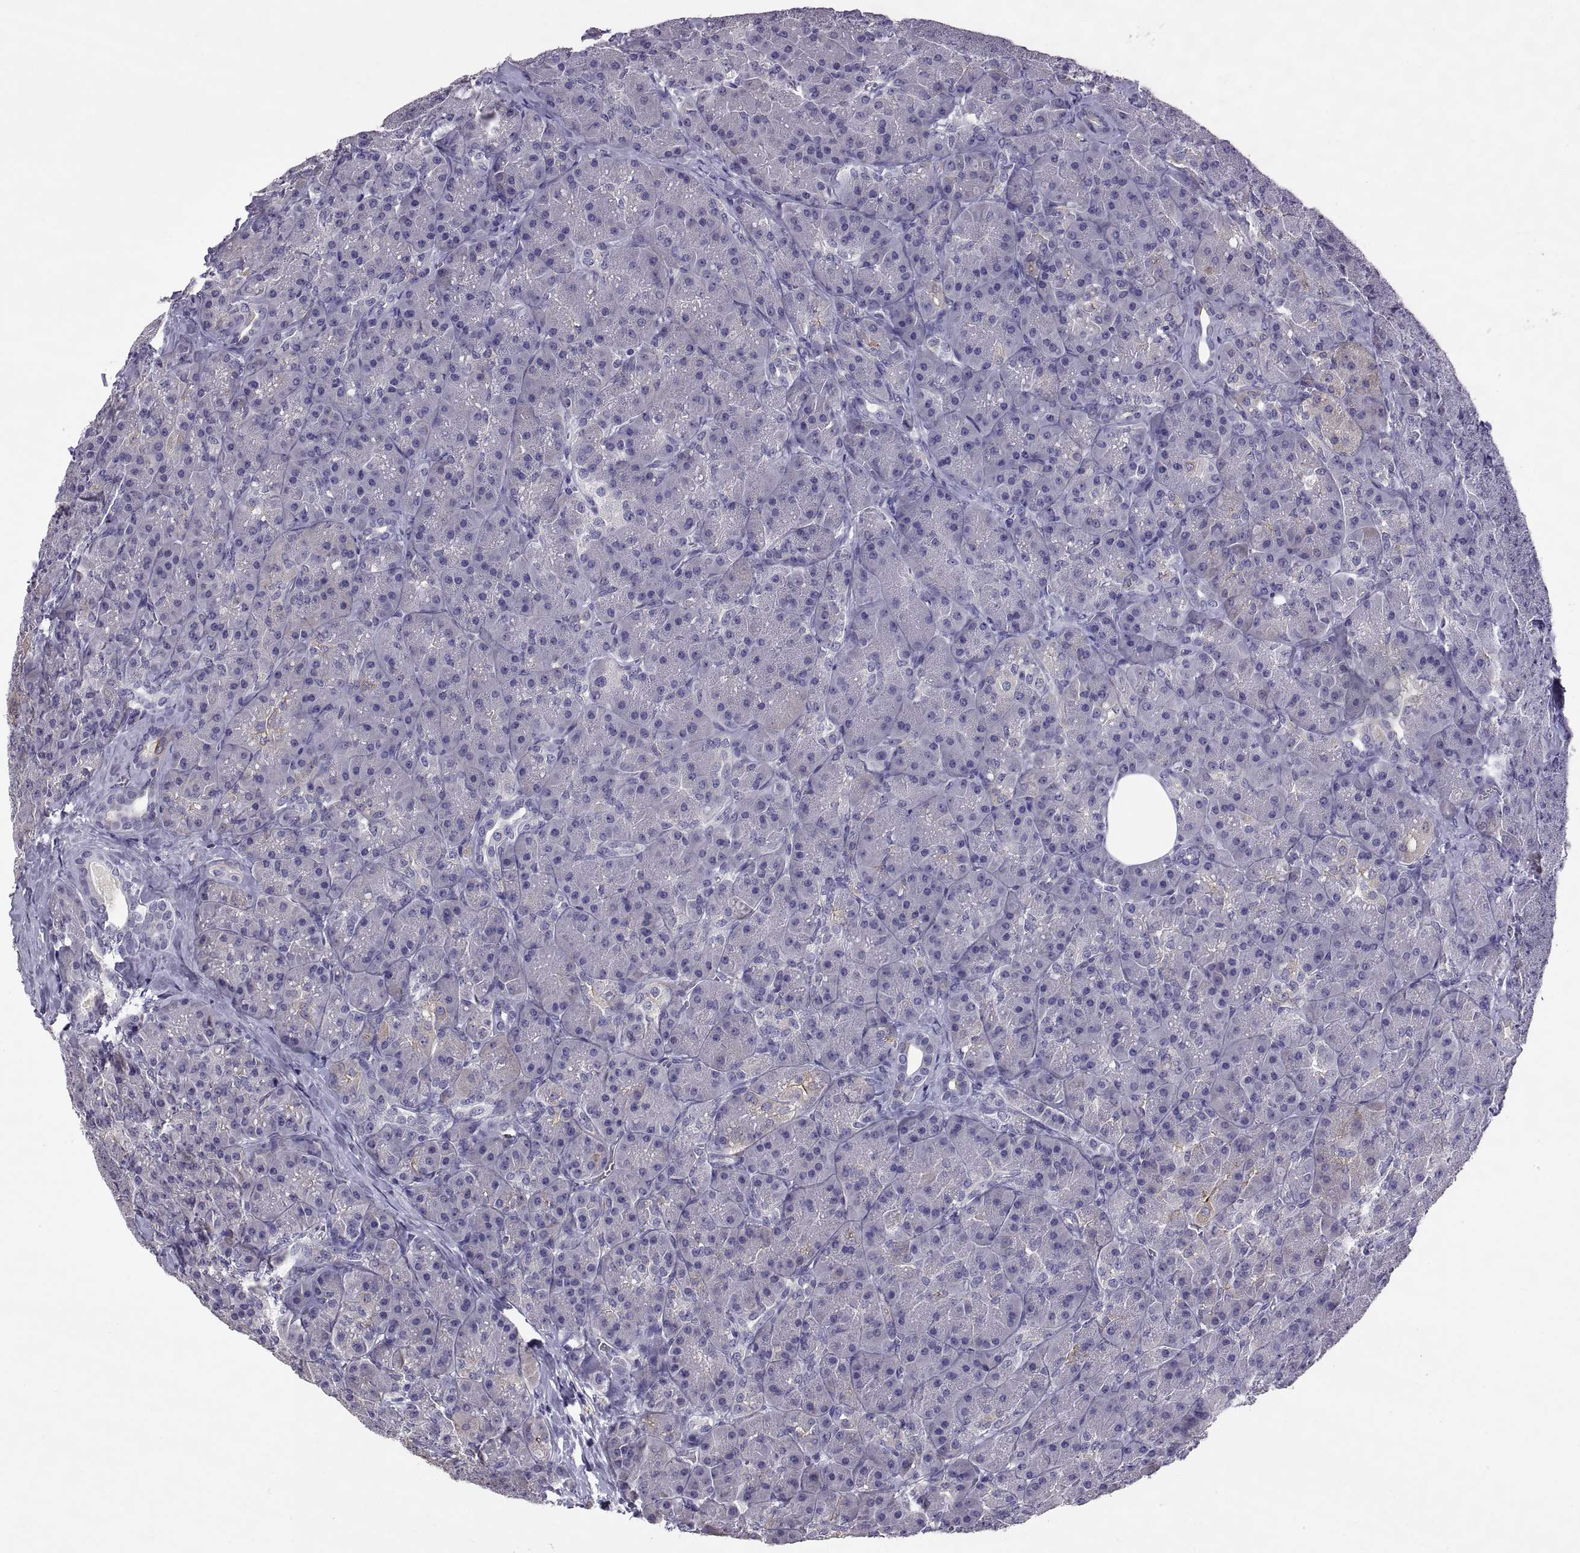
{"staining": {"intensity": "negative", "quantity": "none", "location": "none"}, "tissue": "pancreas", "cell_type": "Exocrine glandular cells", "image_type": "normal", "snomed": [{"axis": "morphology", "description": "Normal tissue, NOS"}, {"axis": "topography", "description": "Pancreas"}], "caption": "IHC of benign pancreas shows no staining in exocrine glandular cells. (Brightfield microscopy of DAB IHC at high magnification).", "gene": "MAGEB18", "patient": {"sex": "male", "age": 57}}